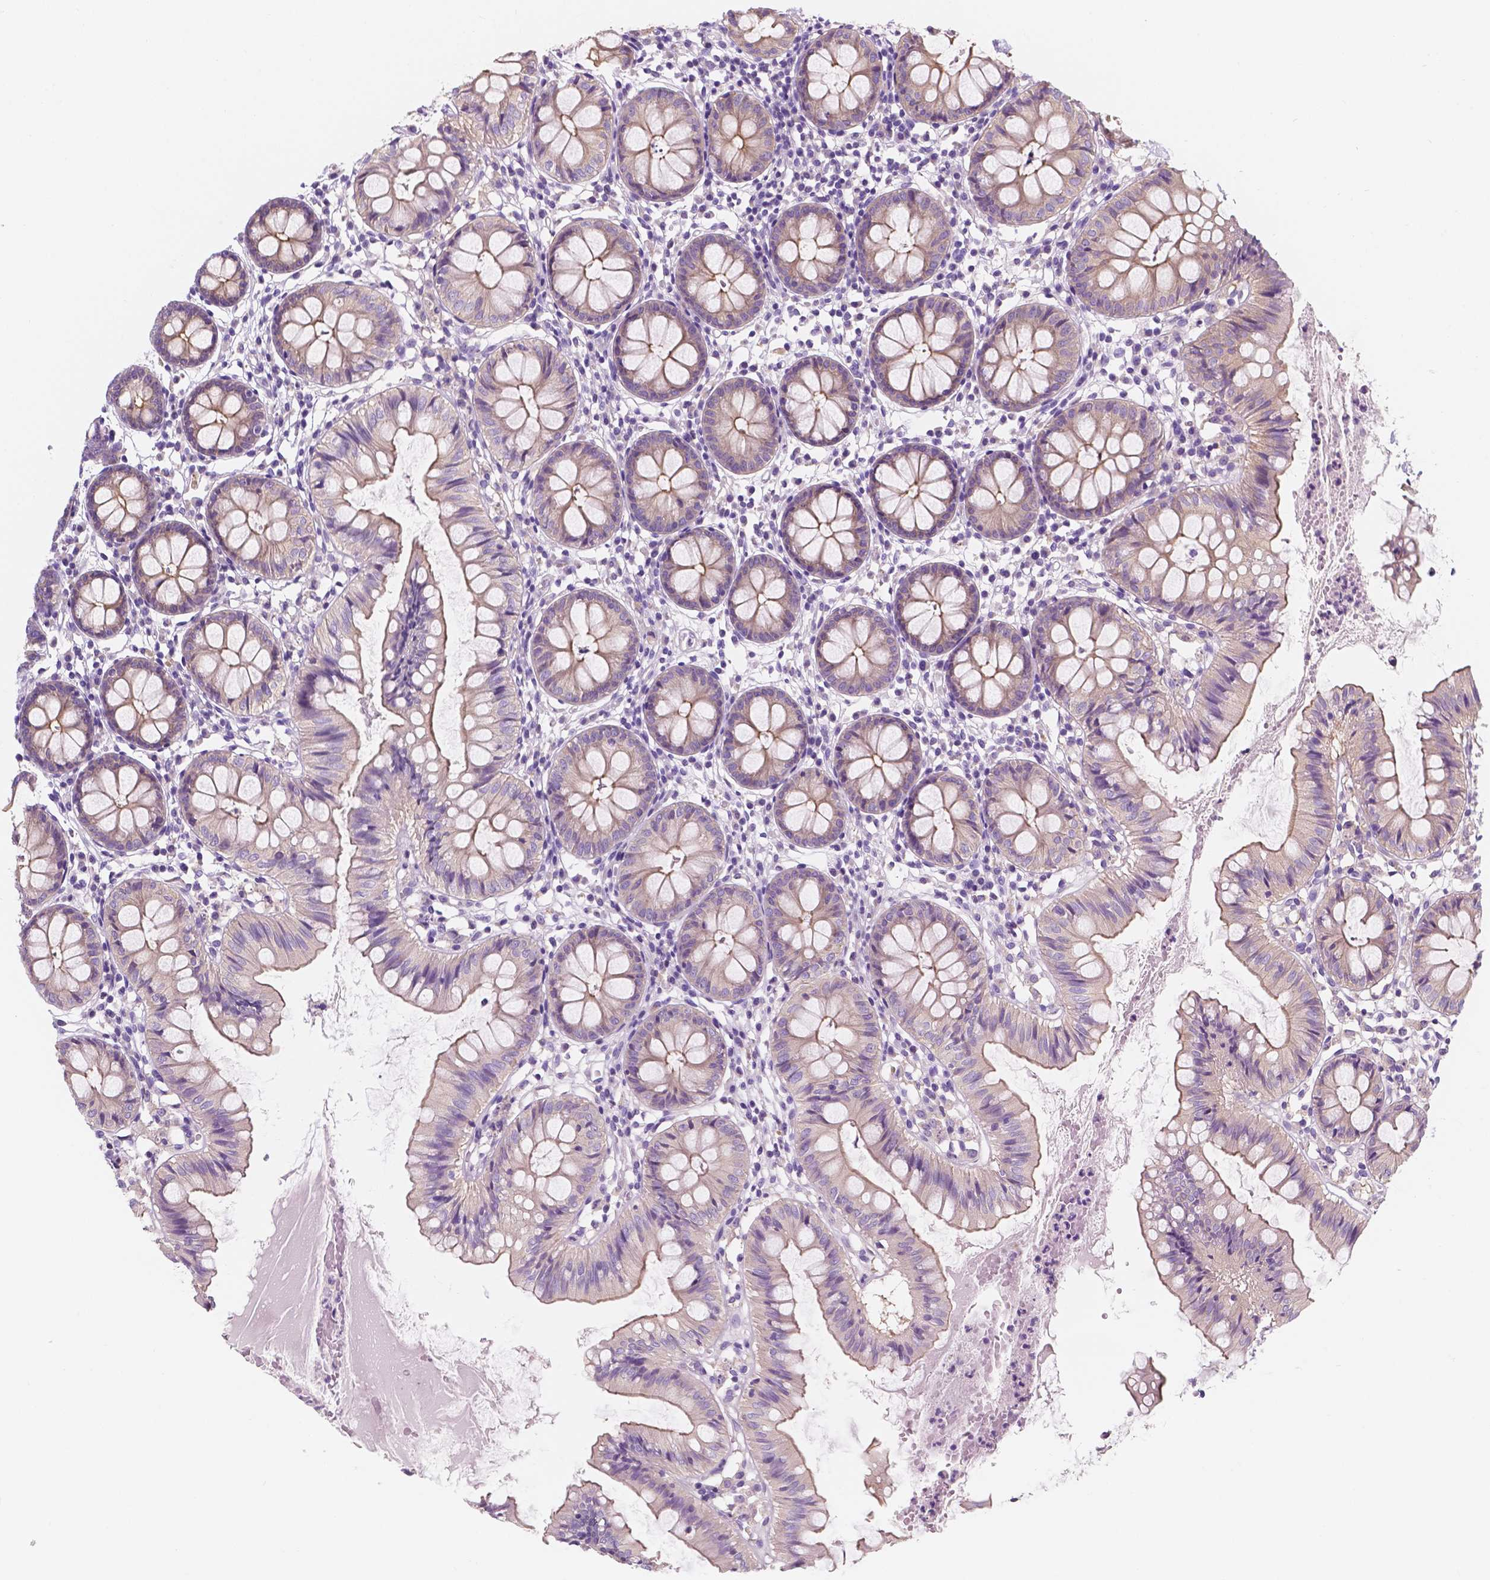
{"staining": {"intensity": "negative", "quantity": "none", "location": "none"}, "tissue": "colon", "cell_type": "Endothelial cells", "image_type": "normal", "snomed": [{"axis": "morphology", "description": "Normal tissue, NOS"}, {"axis": "topography", "description": "Colon"}], "caption": "Immunohistochemical staining of normal human colon displays no significant staining in endothelial cells.", "gene": "SIRT2", "patient": {"sex": "female", "age": 84}}